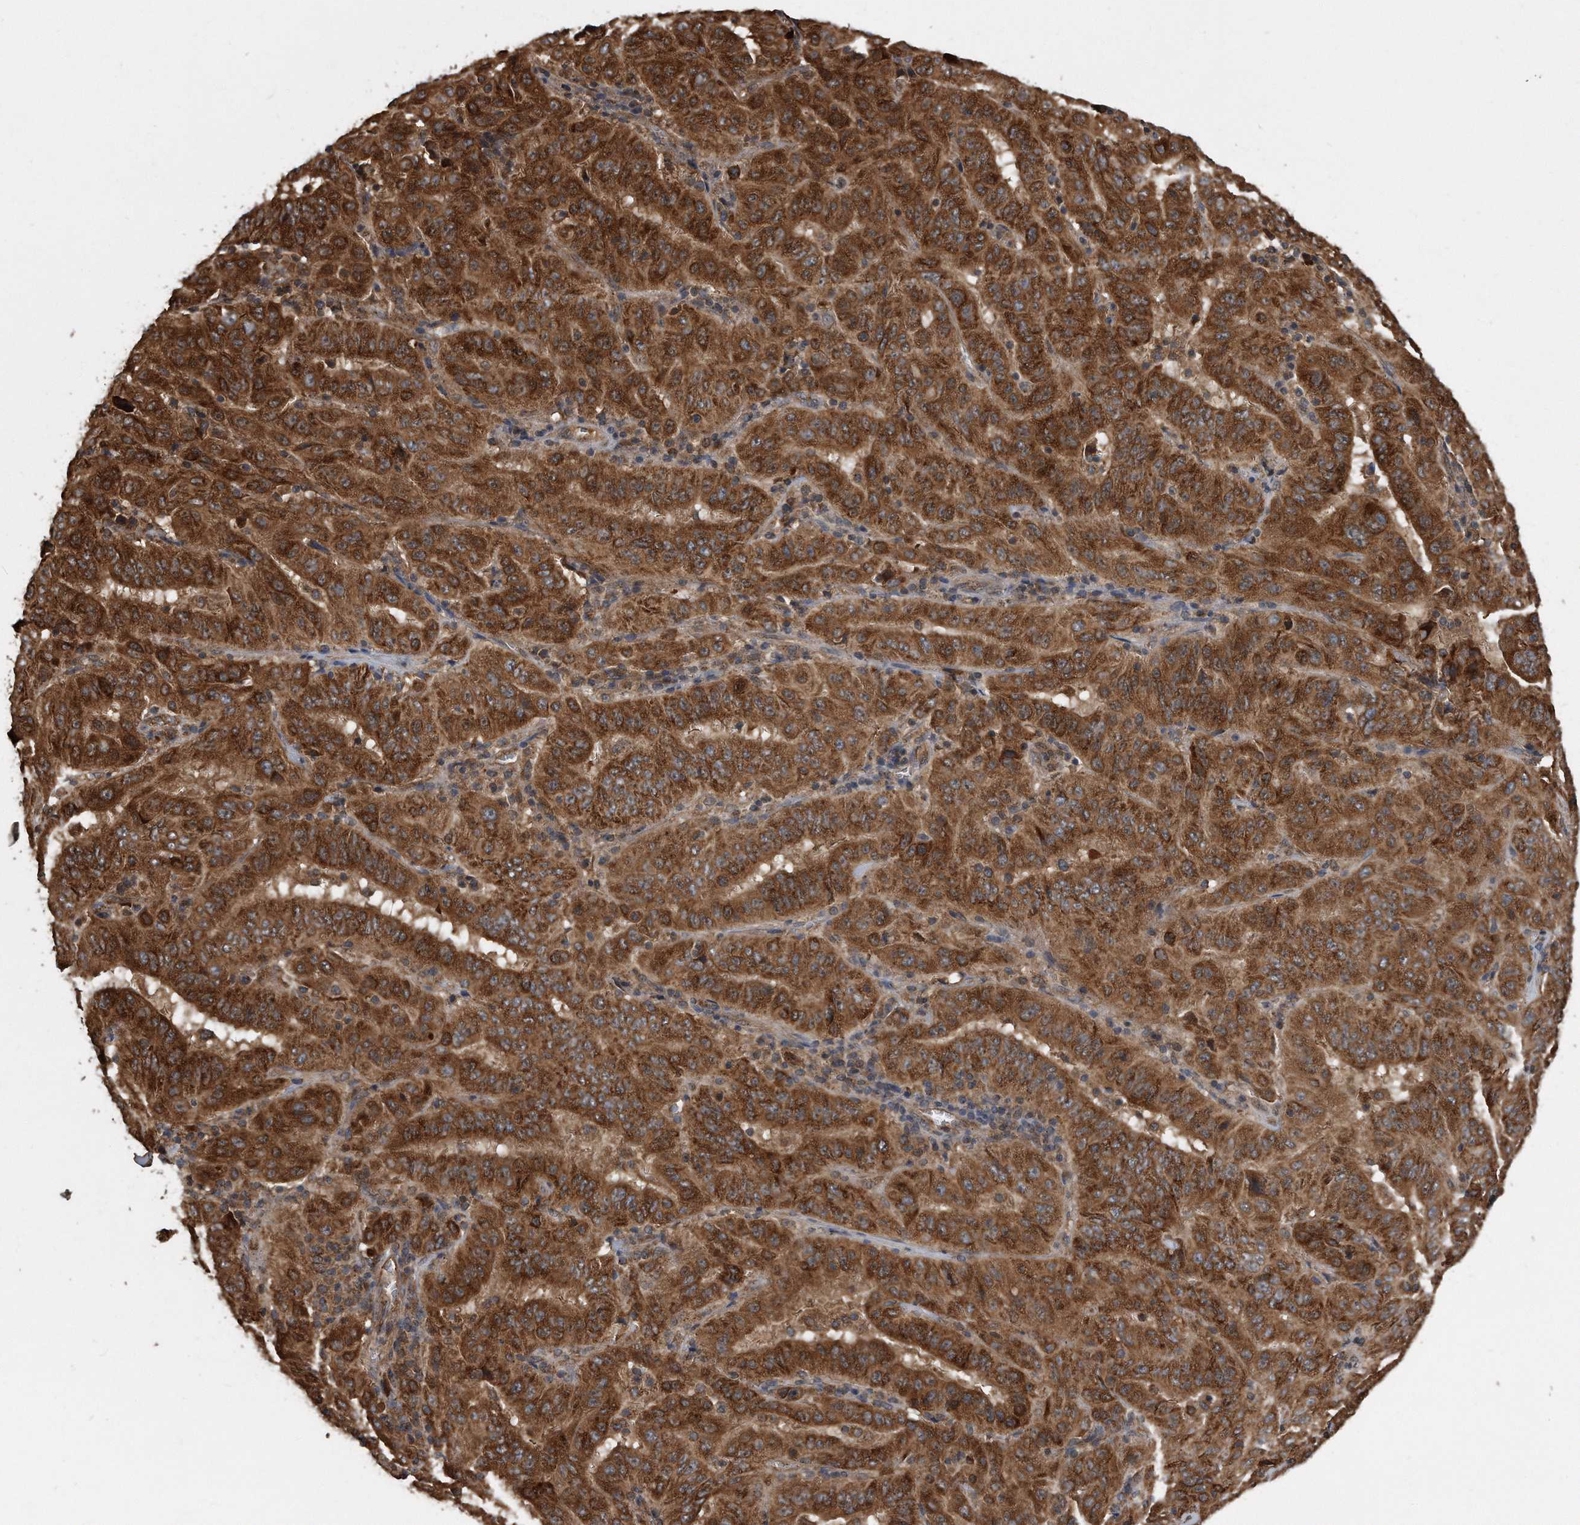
{"staining": {"intensity": "strong", "quantity": ">75%", "location": "cytoplasmic/membranous"}, "tissue": "pancreatic cancer", "cell_type": "Tumor cells", "image_type": "cancer", "snomed": [{"axis": "morphology", "description": "Adenocarcinoma, NOS"}, {"axis": "topography", "description": "Pancreas"}], "caption": "IHC staining of pancreatic cancer (adenocarcinoma), which demonstrates high levels of strong cytoplasmic/membranous expression in about >75% of tumor cells indicating strong cytoplasmic/membranous protein expression. The staining was performed using DAB (3,3'-diaminobenzidine) (brown) for protein detection and nuclei were counterstained in hematoxylin (blue).", "gene": "FAM136A", "patient": {"sex": "male", "age": 63}}